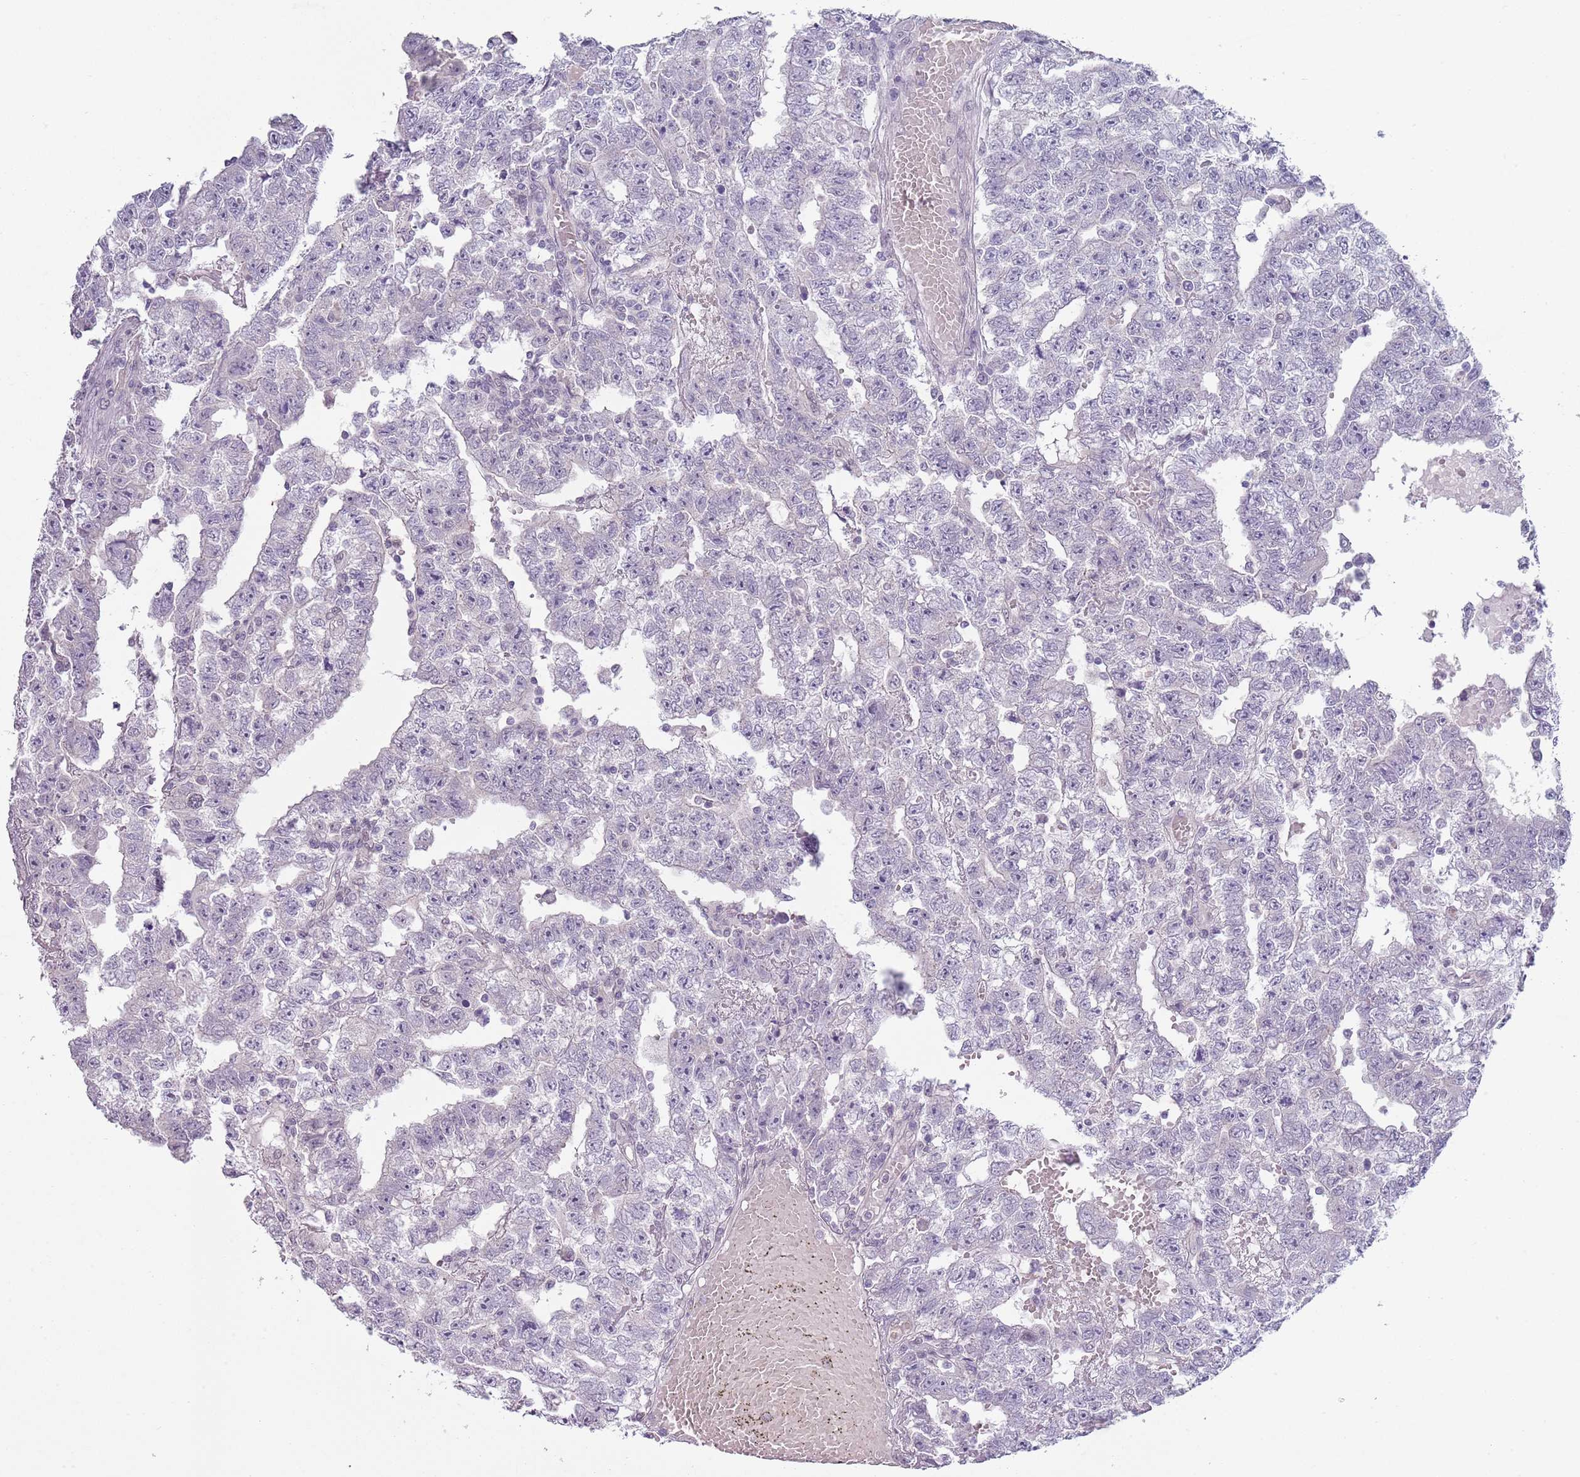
{"staining": {"intensity": "negative", "quantity": "none", "location": "none"}, "tissue": "testis cancer", "cell_type": "Tumor cells", "image_type": "cancer", "snomed": [{"axis": "morphology", "description": "Carcinoma, Embryonal, NOS"}, {"axis": "topography", "description": "Testis"}], "caption": "The image reveals no staining of tumor cells in testis embryonal carcinoma. (DAB (3,3'-diaminobenzidine) IHC visualized using brightfield microscopy, high magnification).", "gene": "NBPF3", "patient": {"sex": "male", "age": 25}}